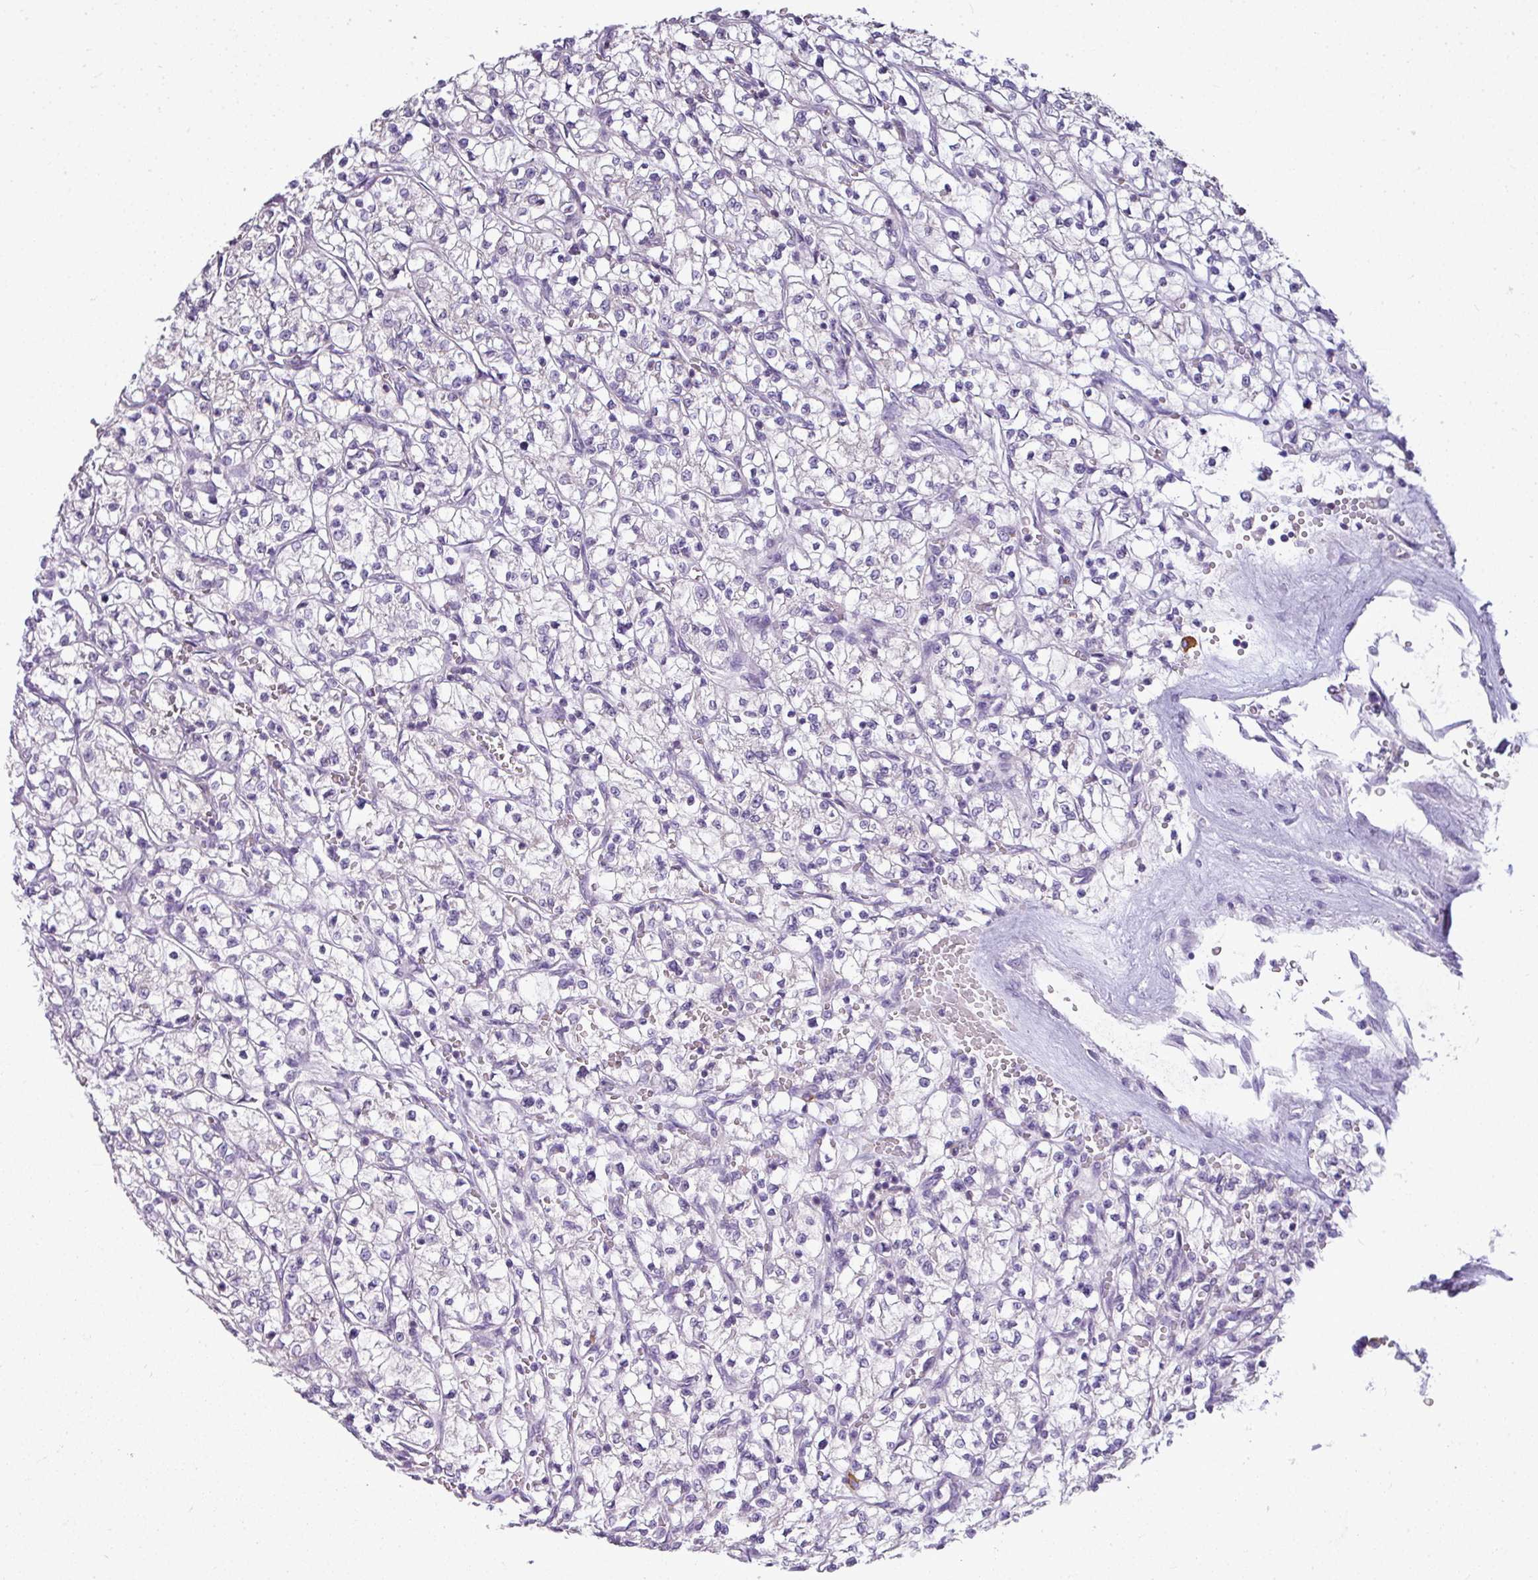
{"staining": {"intensity": "negative", "quantity": "none", "location": "none"}, "tissue": "renal cancer", "cell_type": "Tumor cells", "image_type": "cancer", "snomed": [{"axis": "morphology", "description": "Adenocarcinoma, NOS"}, {"axis": "topography", "description": "Kidney"}], "caption": "Image shows no significant protein staining in tumor cells of adenocarcinoma (renal).", "gene": "STAT5A", "patient": {"sex": "female", "age": 64}}